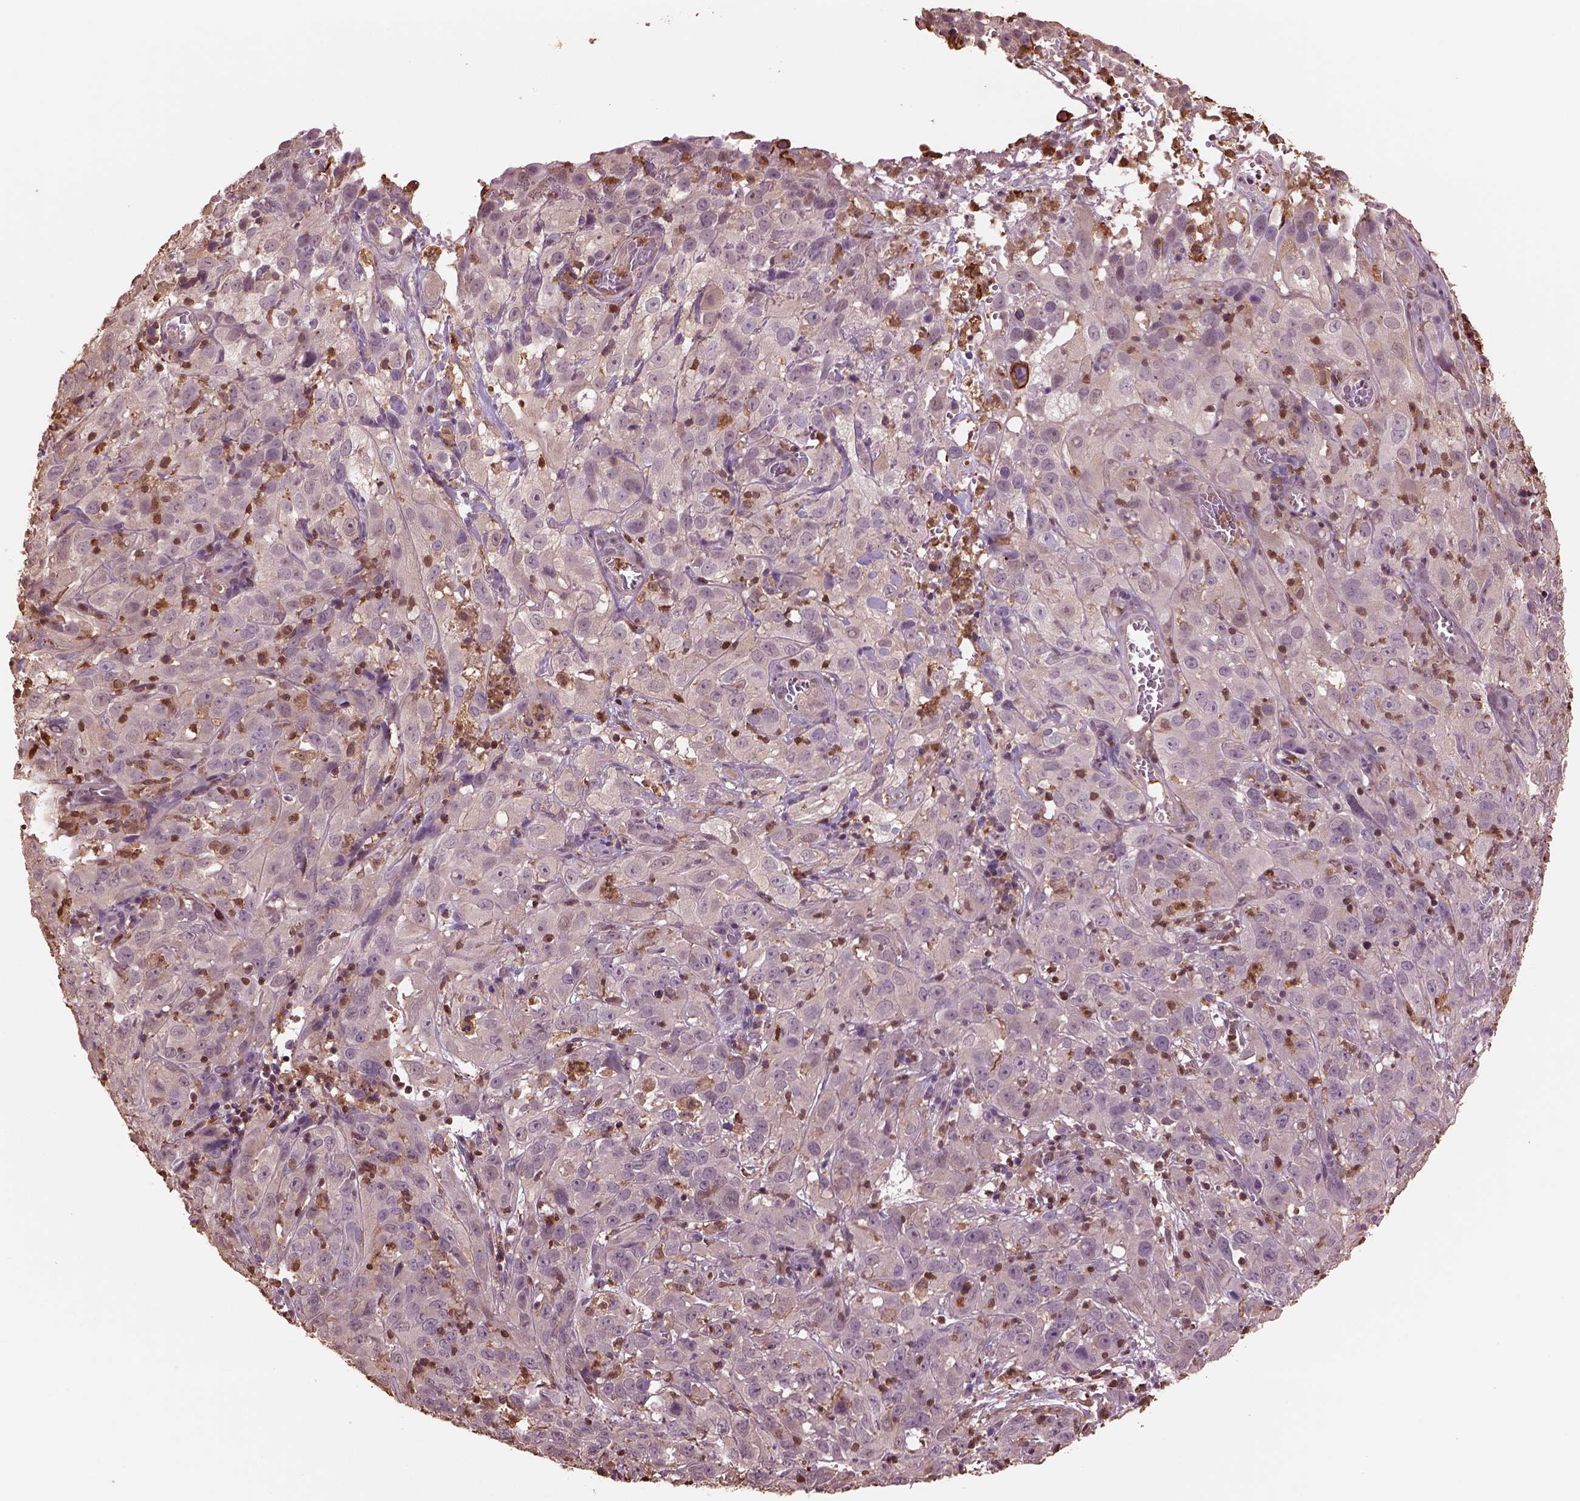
{"staining": {"intensity": "weak", "quantity": ">75%", "location": "cytoplasmic/membranous"}, "tissue": "cervical cancer", "cell_type": "Tumor cells", "image_type": "cancer", "snomed": [{"axis": "morphology", "description": "Squamous cell carcinoma, NOS"}, {"axis": "topography", "description": "Cervix"}], "caption": "Cervical squamous cell carcinoma stained with DAB (3,3'-diaminobenzidine) immunohistochemistry (IHC) displays low levels of weak cytoplasmic/membranous staining in approximately >75% of tumor cells.", "gene": "IL31RA", "patient": {"sex": "female", "age": 32}}